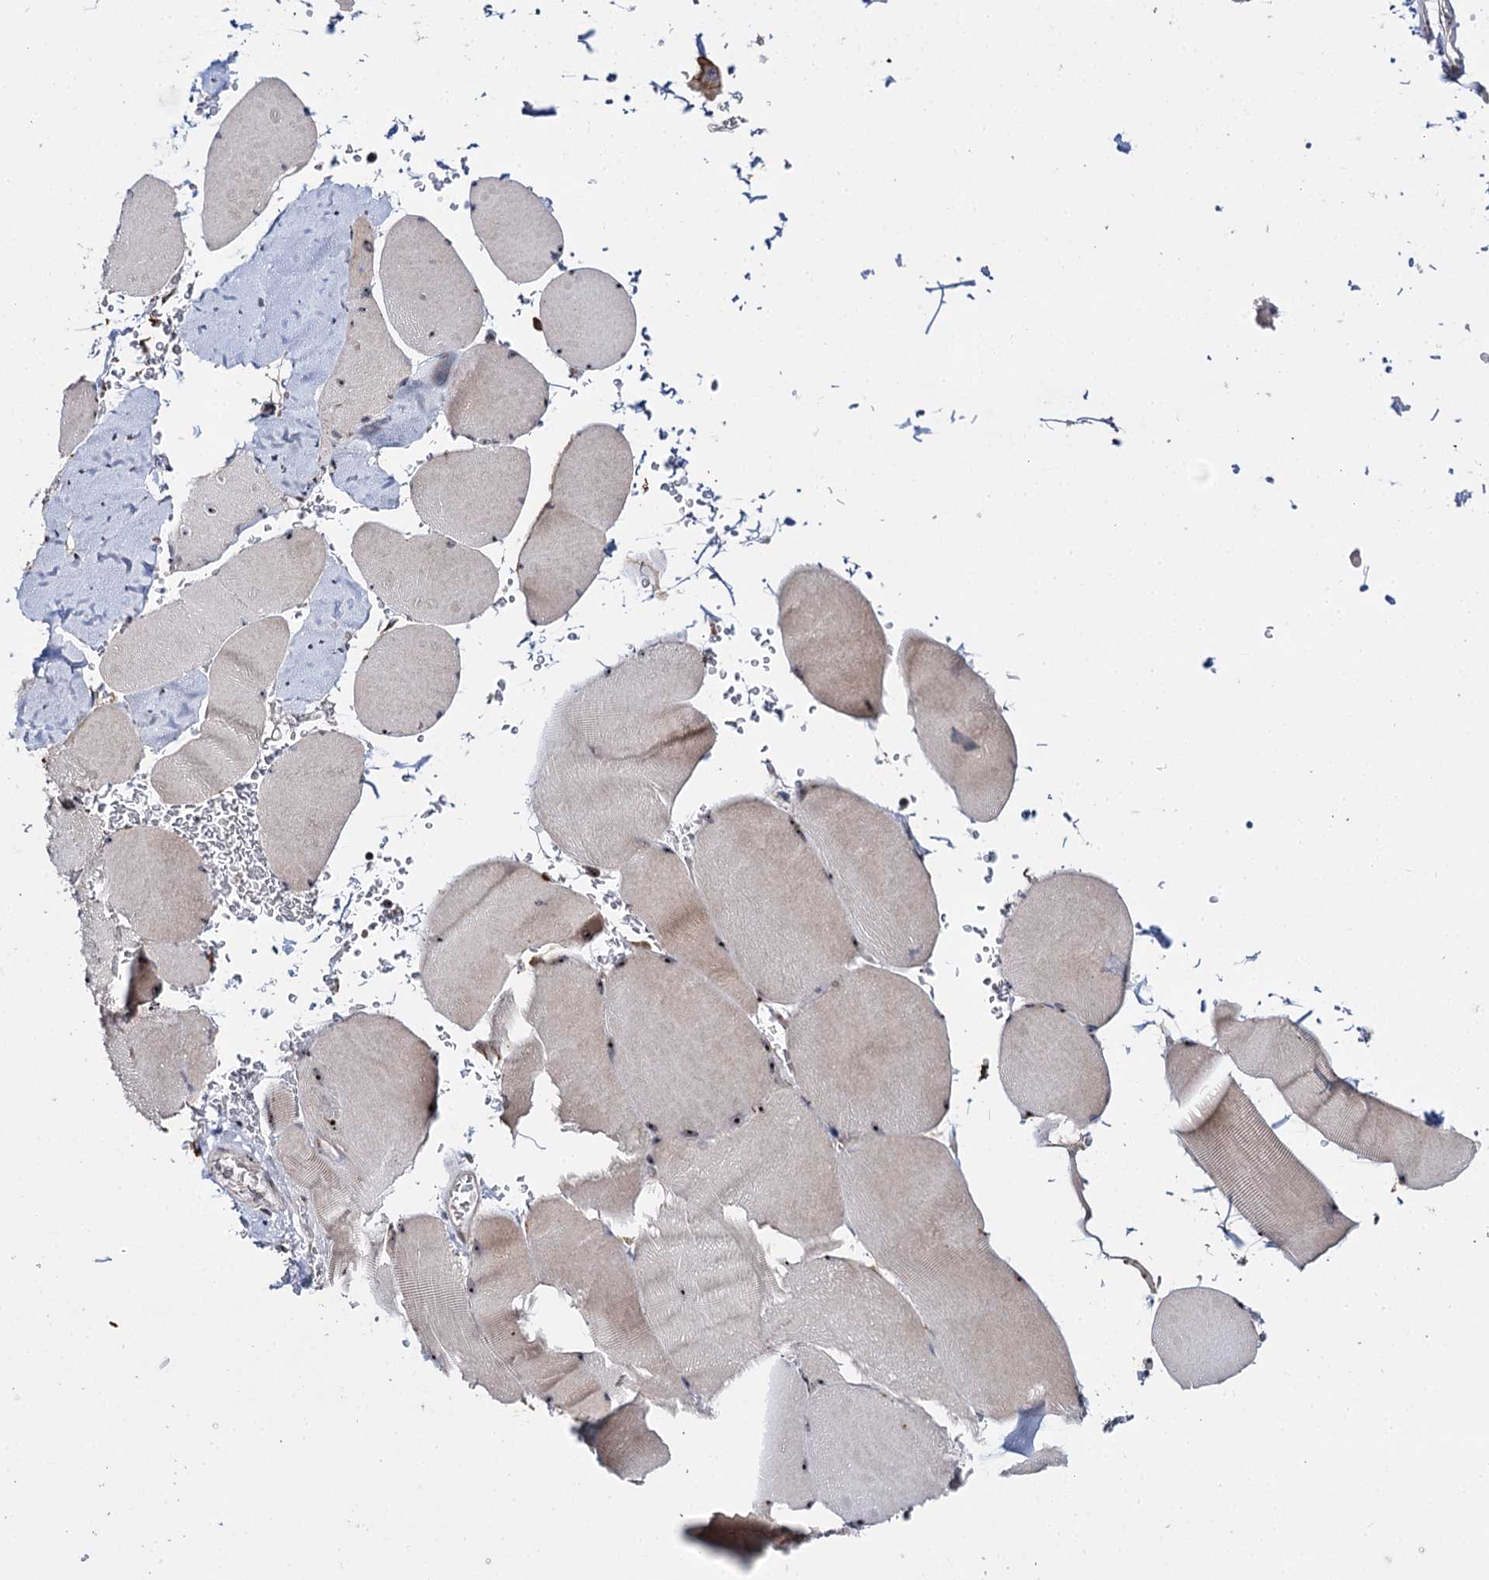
{"staining": {"intensity": "weak", "quantity": "25%-75%", "location": "cytoplasmic/membranous,nuclear"}, "tissue": "skeletal muscle", "cell_type": "Myocytes", "image_type": "normal", "snomed": [{"axis": "morphology", "description": "Normal tissue, NOS"}, {"axis": "topography", "description": "Skeletal muscle"}, {"axis": "topography", "description": "Head-Neck"}], "caption": "Brown immunohistochemical staining in benign human skeletal muscle displays weak cytoplasmic/membranous,nuclear staining in approximately 25%-75% of myocytes. (Brightfield microscopy of DAB IHC at high magnification).", "gene": "SUPT20H", "patient": {"sex": "male", "age": 66}}